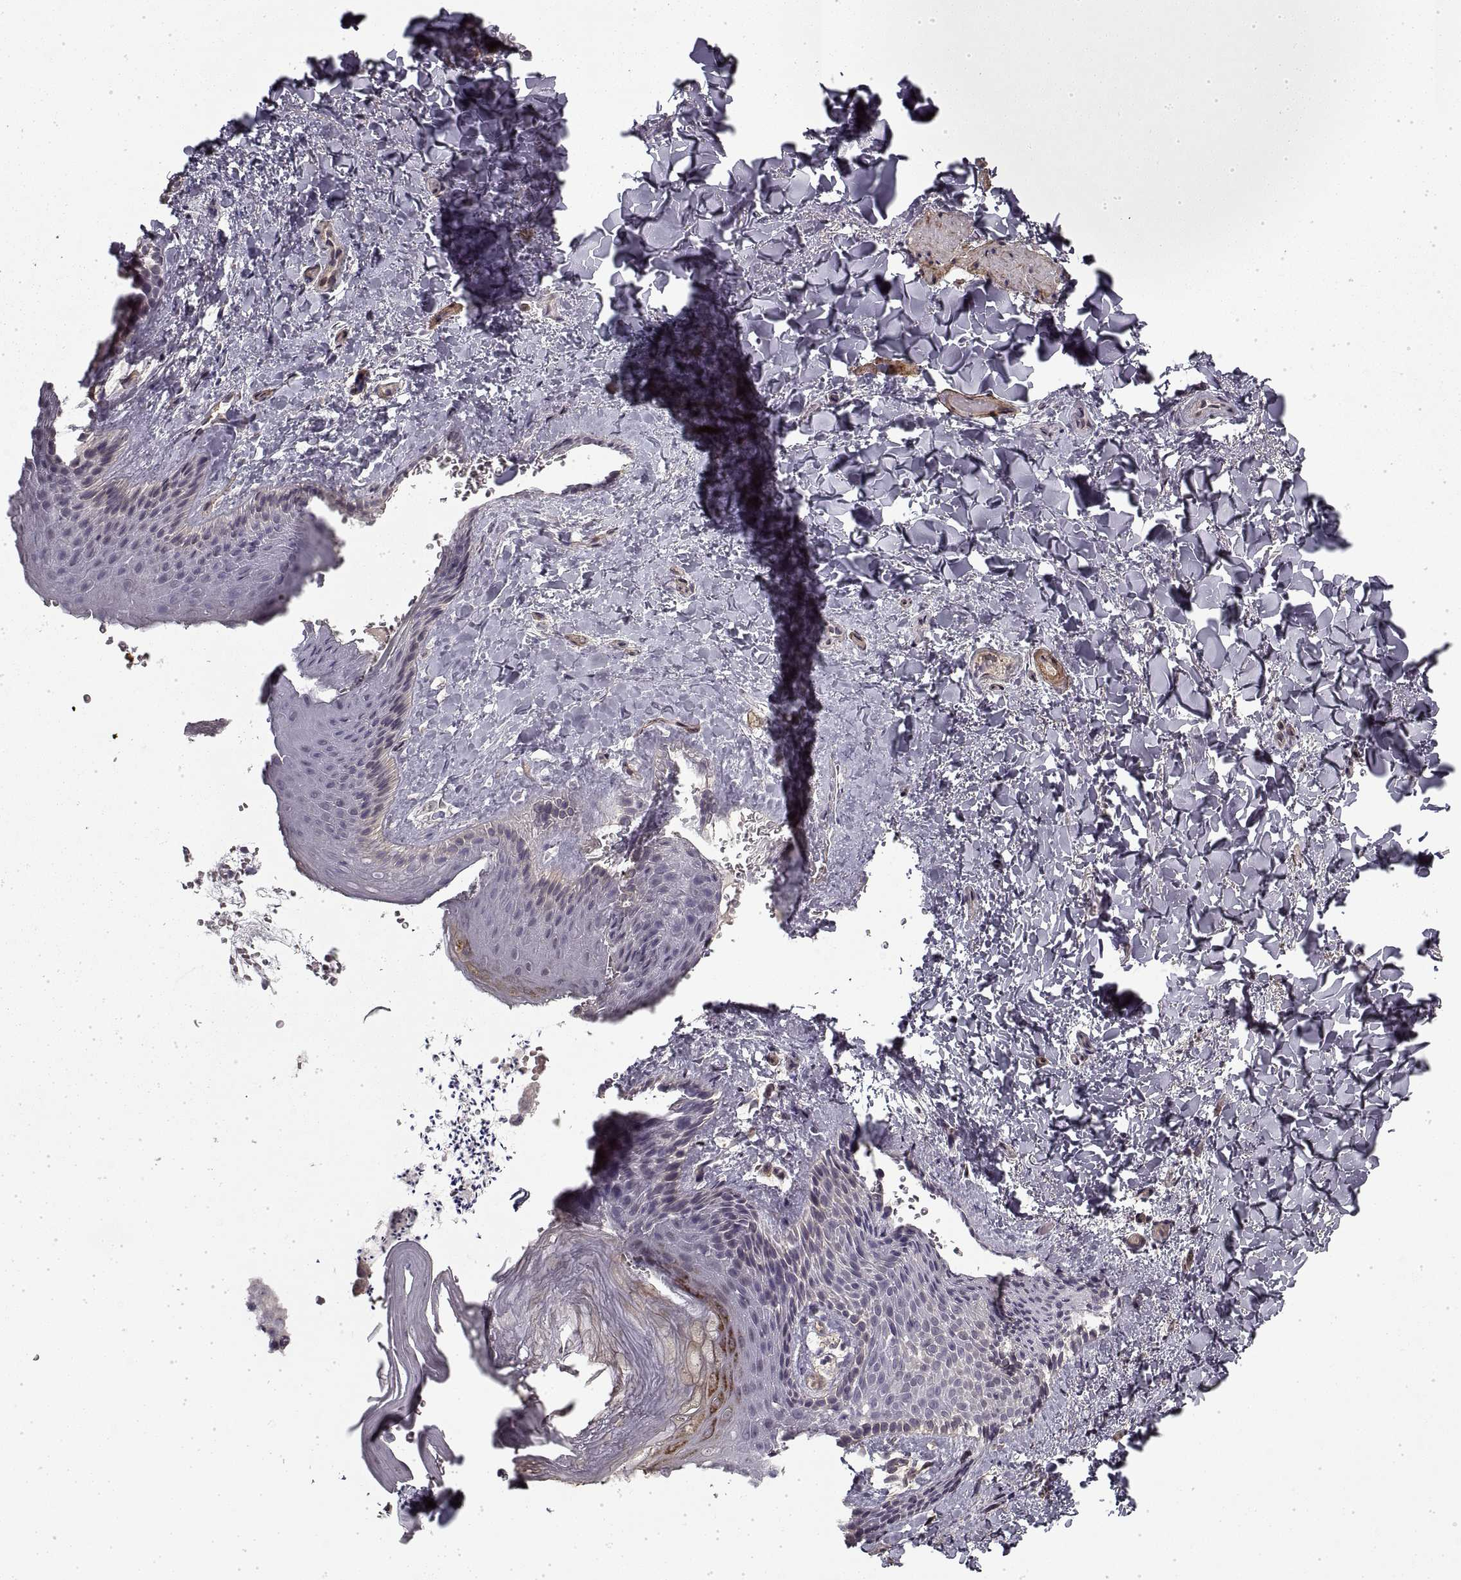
{"staining": {"intensity": "weak", "quantity": "25%-75%", "location": "cytoplasmic/membranous"}, "tissue": "skin", "cell_type": "Epidermal cells", "image_type": "normal", "snomed": [{"axis": "morphology", "description": "Normal tissue, NOS"}, {"axis": "topography", "description": "Anal"}], "caption": "DAB immunohistochemical staining of unremarkable human skin demonstrates weak cytoplasmic/membranous protein positivity in about 25%-75% of epidermal cells. The staining was performed using DAB to visualize the protein expression in brown, while the nuclei were stained in blue with hematoxylin (Magnification: 20x).", "gene": "LAMB2", "patient": {"sex": "male", "age": 36}}